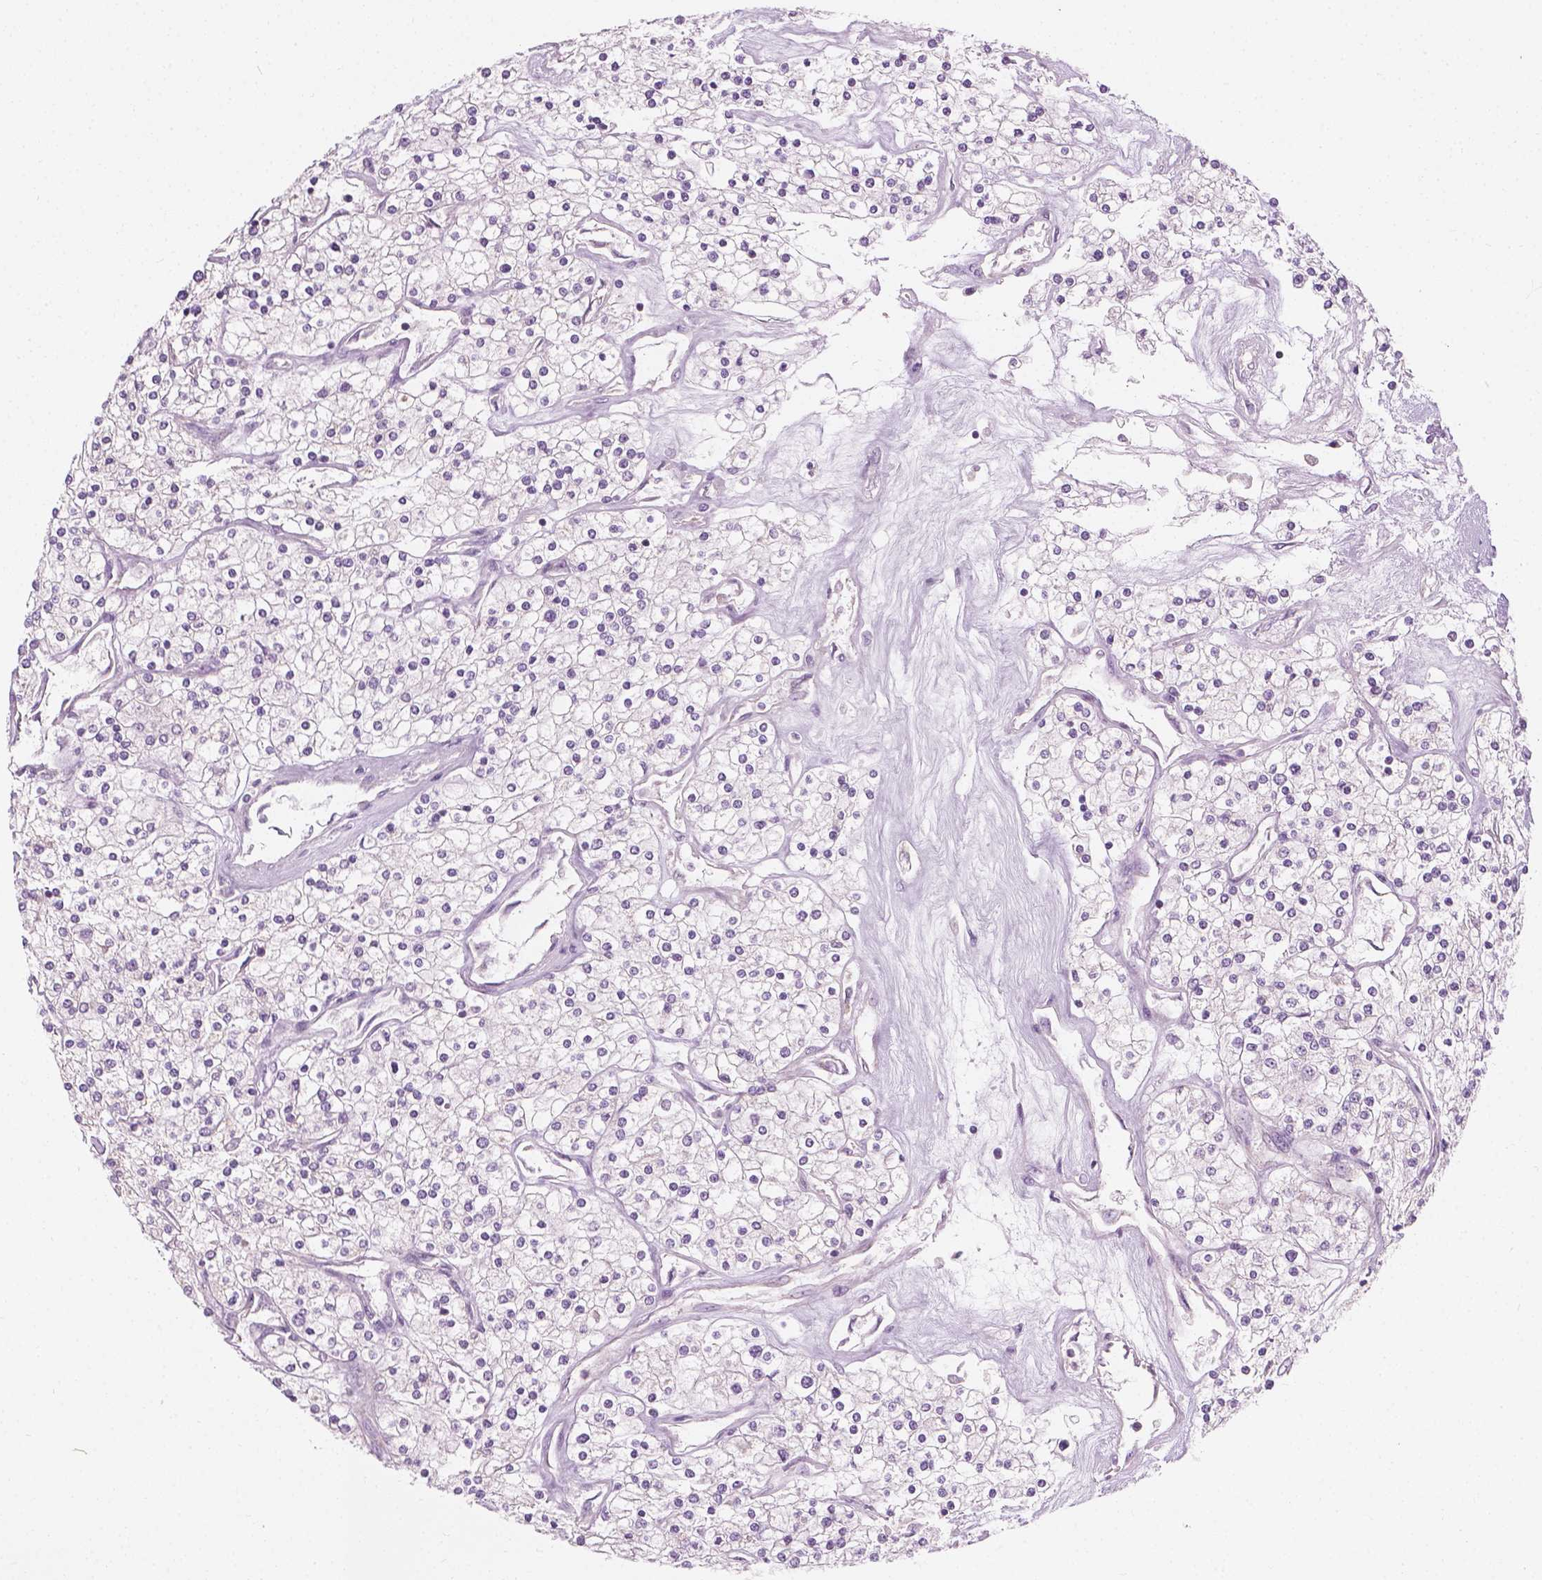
{"staining": {"intensity": "negative", "quantity": "none", "location": "none"}, "tissue": "renal cancer", "cell_type": "Tumor cells", "image_type": "cancer", "snomed": [{"axis": "morphology", "description": "Adenocarcinoma, NOS"}, {"axis": "topography", "description": "Kidney"}], "caption": "DAB (3,3'-diaminobenzidine) immunohistochemical staining of human adenocarcinoma (renal) demonstrates no significant staining in tumor cells.", "gene": "CFAP126", "patient": {"sex": "male", "age": 80}}